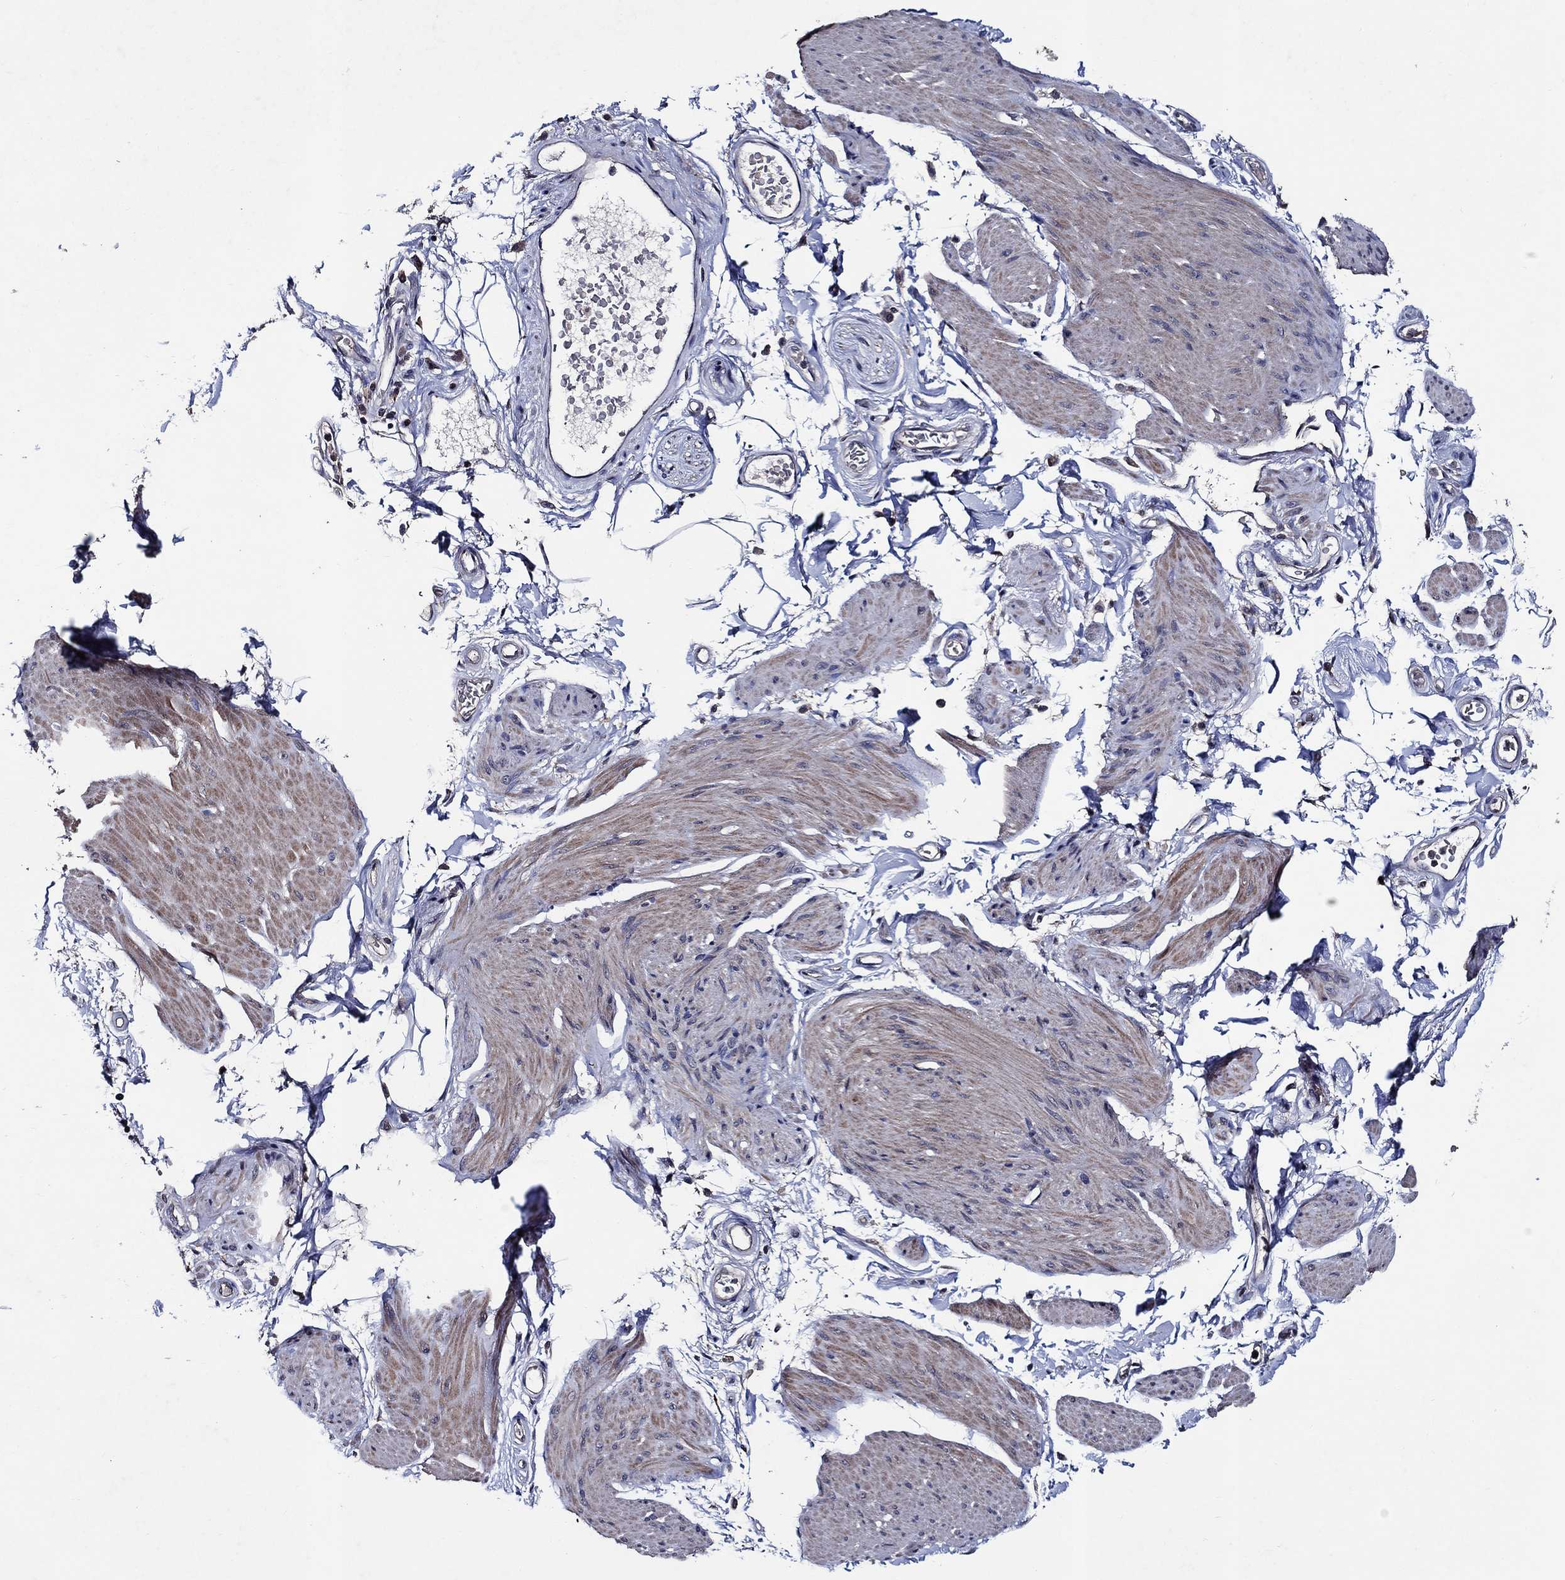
{"staining": {"intensity": "moderate", "quantity": "<25%", "location": "cytoplasmic/membranous"}, "tissue": "smooth muscle", "cell_type": "Smooth muscle cells", "image_type": "normal", "snomed": [{"axis": "morphology", "description": "Normal tissue, NOS"}, {"axis": "topography", "description": "Adipose tissue"}, {"axis": "topography", "description": "Smooth muscle"}, {"axis": "topography", "description": "Peripheral nerve tissue"}], "caption": "Immunohistochemical staining of normal smooth muscle reveals <25% levels of moderate cytoplasmic/membranous protein staining in about <25% of smooth muscle cells. The protein of interest is stained brown, and the nuclei are stained in blue (DAB (3,3'-diaminobenzidine) IHC with brightfield microscopy, high magnification).", "gene": "HAP1", "patient": {"sex": "male", "age": 83}}